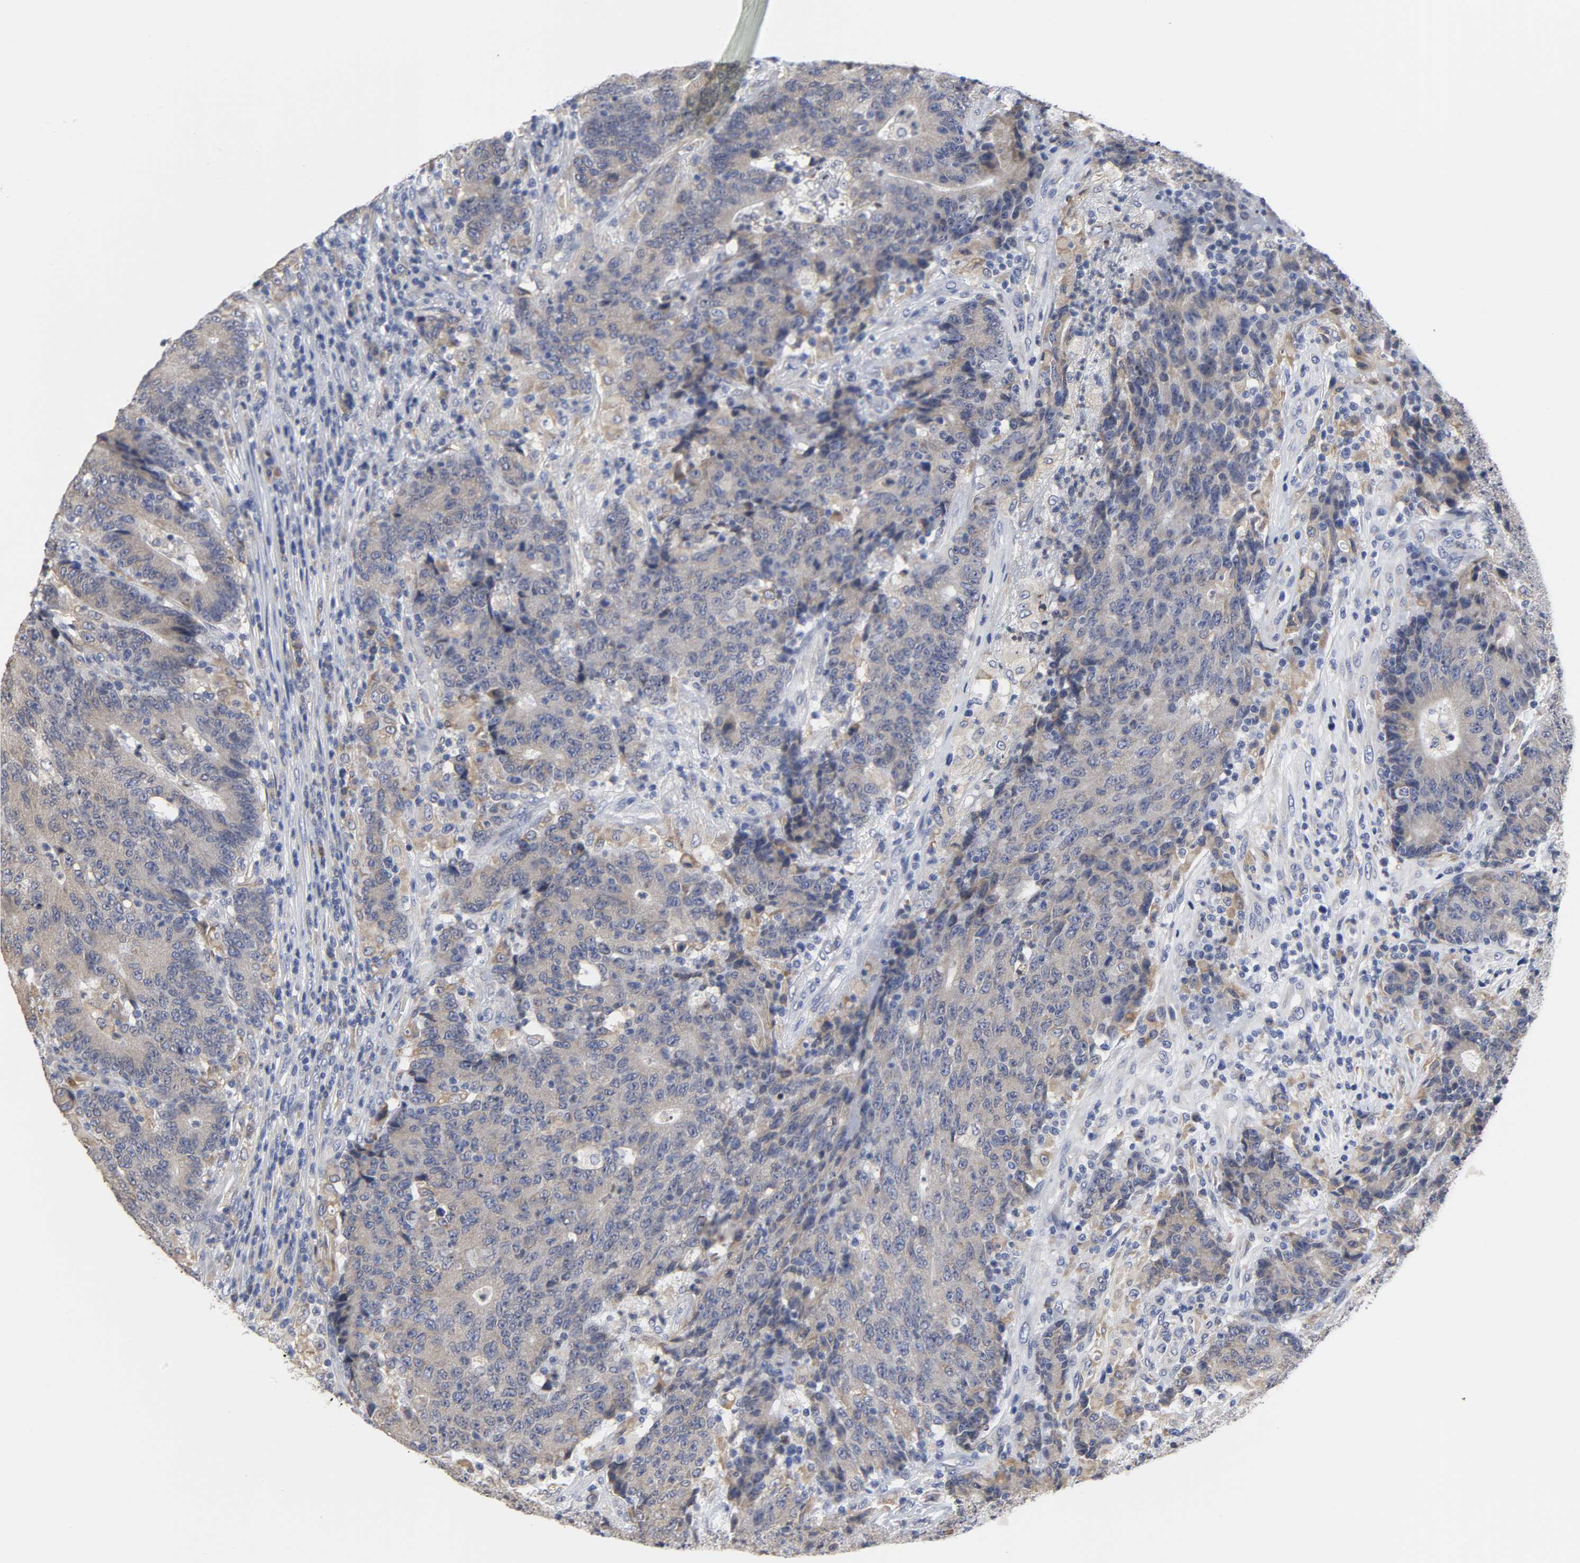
{"staining": {"intensity": "weak", "quantity": ">75%", "location": "cytoplasmic/membranous"}, "tissue": "colorectal cancer", "cell_type": "Tumor cells", "image_type": "cancer", "snomed": [{"axis": "morphology", "description": "Normal tissue, NOS"}, {"axis": "morphology", "description": "Adenocarcinoma, NOS"}, {"axis": "topography", "description": "Colon"}], "caption": "A brown stain labels weak cytoplasmic/membranous expression of a protein in human colorectal cancer tumor cells.", "gene": "HCK", "patient": {"sex": "female", "age": 75}}